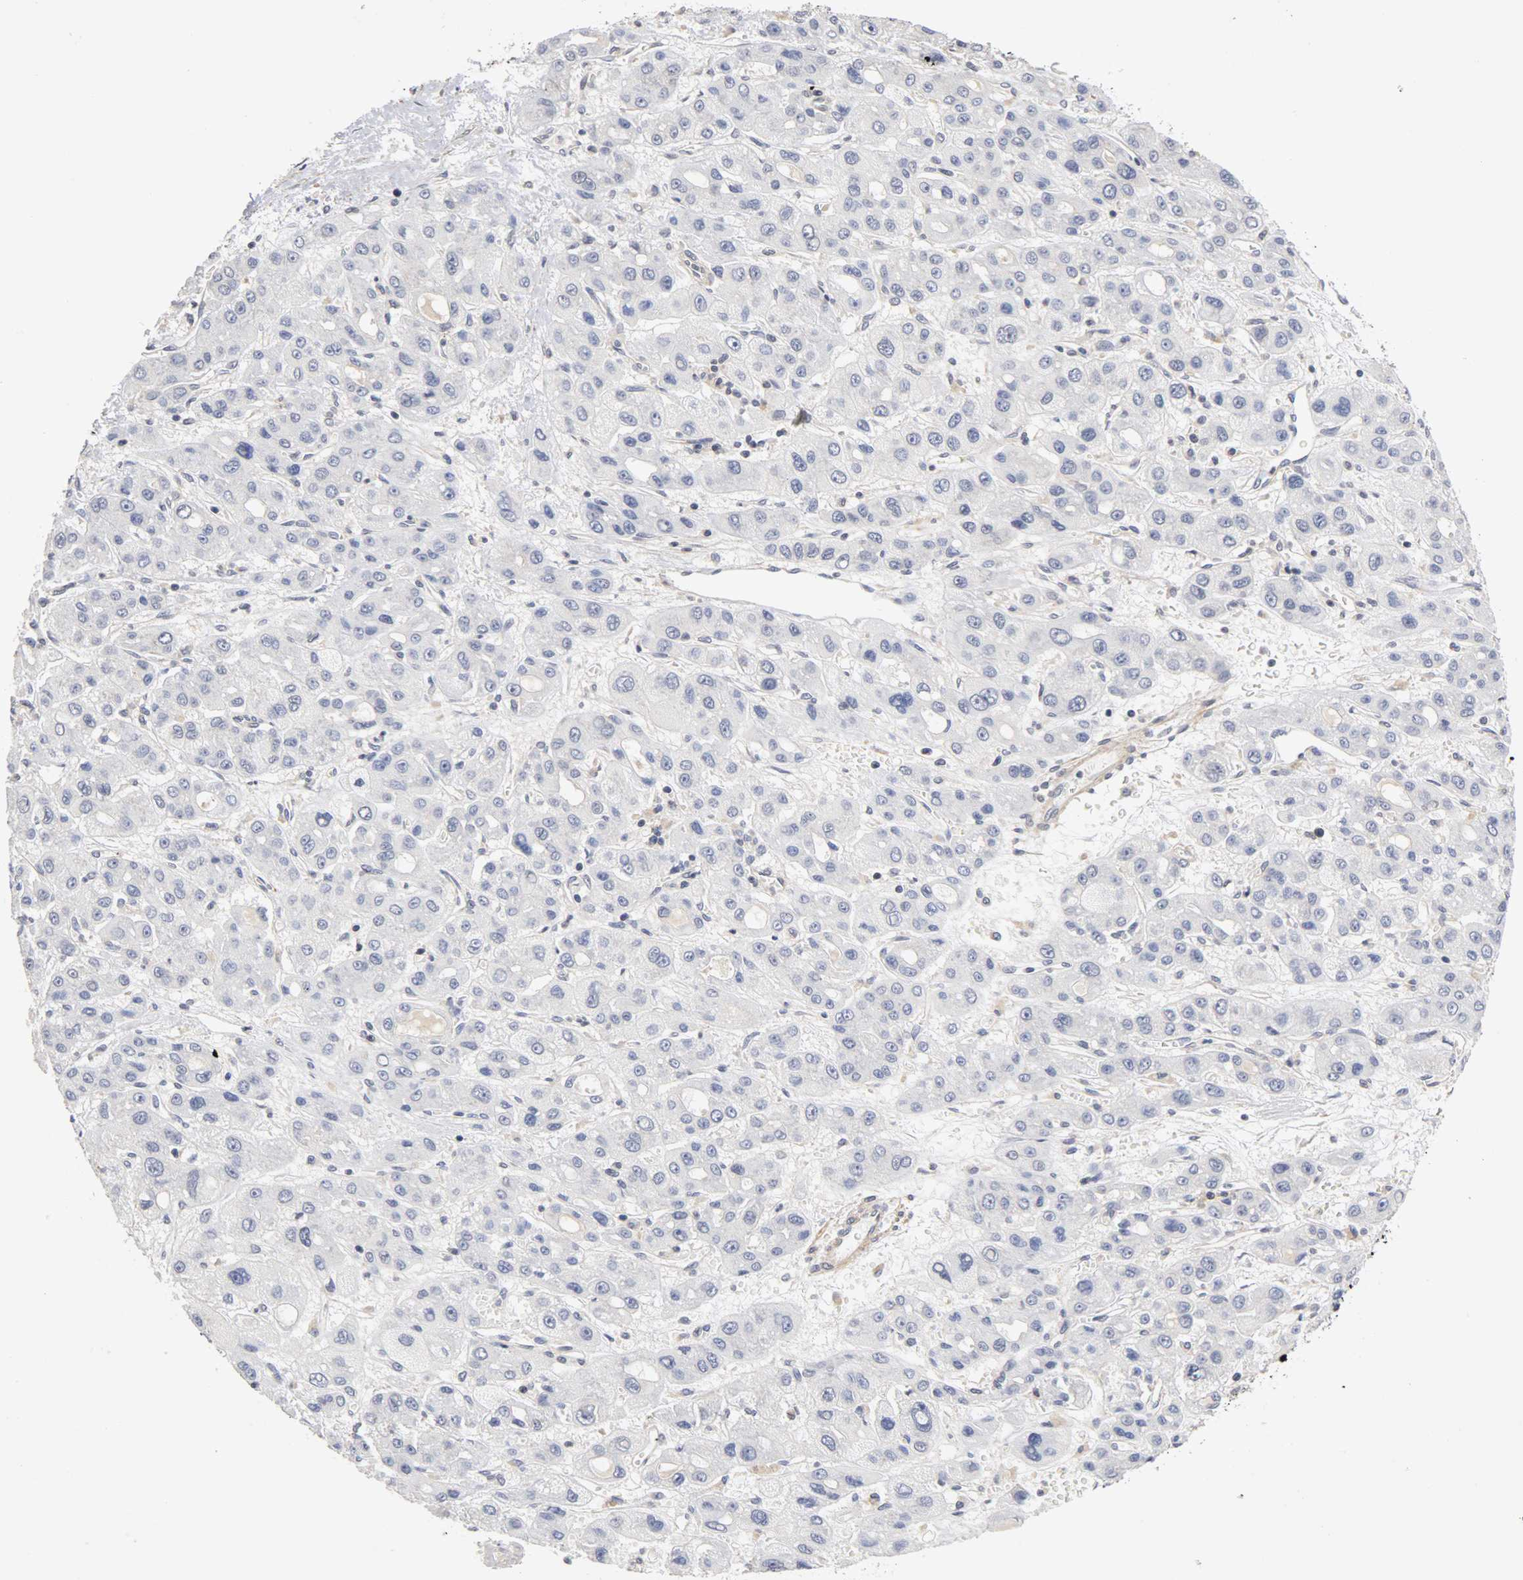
{"staining": {"intensity": "negative", "quantity": "none", "location": "none"}, "tissue": "liver cancer", "cell_type": "Tumor cells", "image_type": "cancer", "snomed": [{"axis": "morphology", "description": "Carcinoma, Hepatocellular, NOS"}, {"axis": "topography", "description": "Liver"}], "caption": "Histopathology image shows no protein expression in tumor cells of liver hepatocellular carcinoma tissue. (DAB IHC with hematoxylin counter stain).", "gene": "UBE2M", "patient": {"sex": "male", "age": 55}}